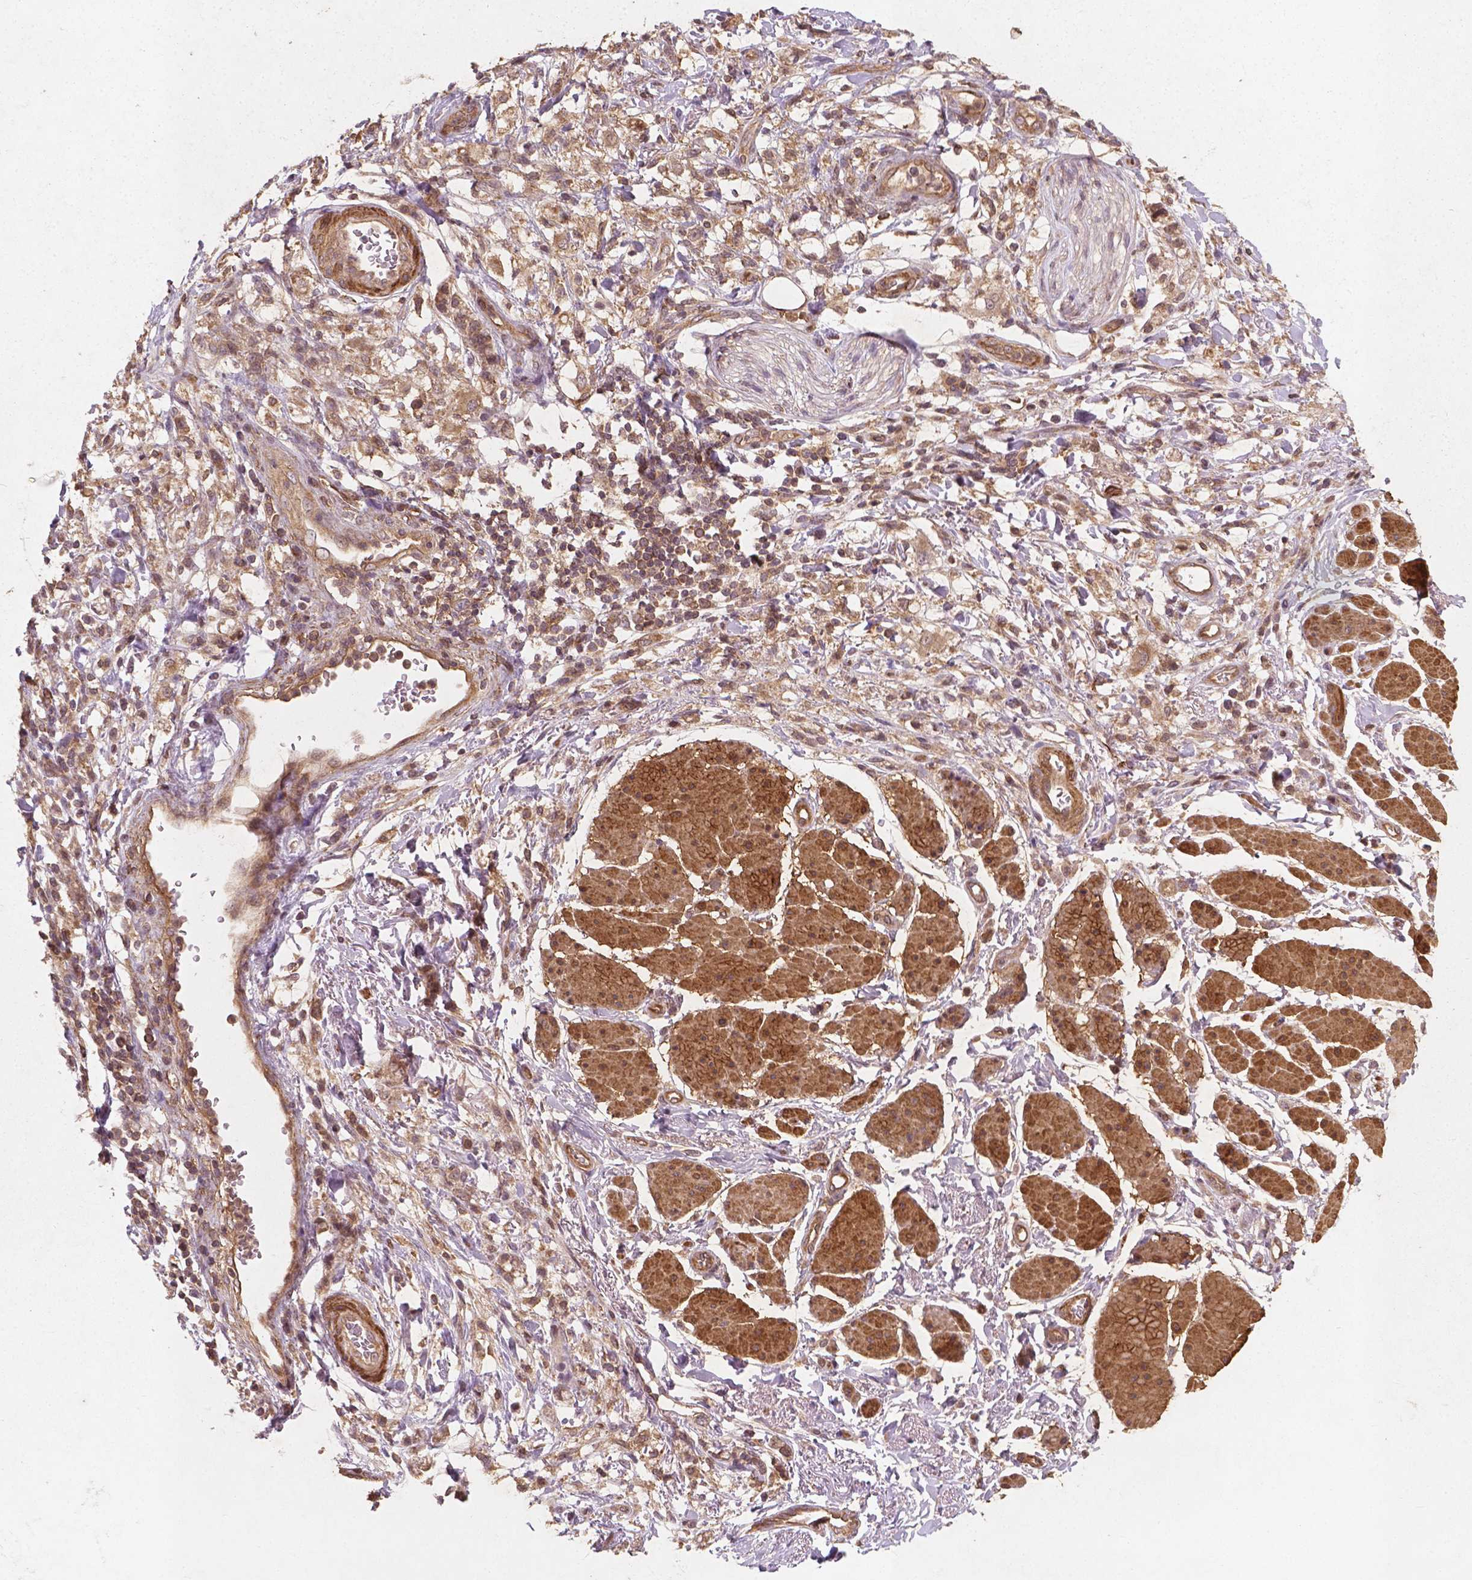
{"staining": {"intensity": "weak", "quantity": ">75%", "location": "cytoplasmic/membranous"}, "tissue": "stomach cancer", "cell_type": "Tumor cells", "image_type": "cancer", "snomed": [{"axis": "morphology", "description": "Adenocarcinoma, NOS"}, {"axis": "topography", "description": "Stomach"}], "caption": "A brown stain shows weak cytoplasmic/membranous staining of a protein in stomach adenocarcinoma tumor cells. The protein is shown in brown color, while the nuclei are stained blue.", "gene": "CYFIP2", "patient": {"sex": "female", "age": 60}}